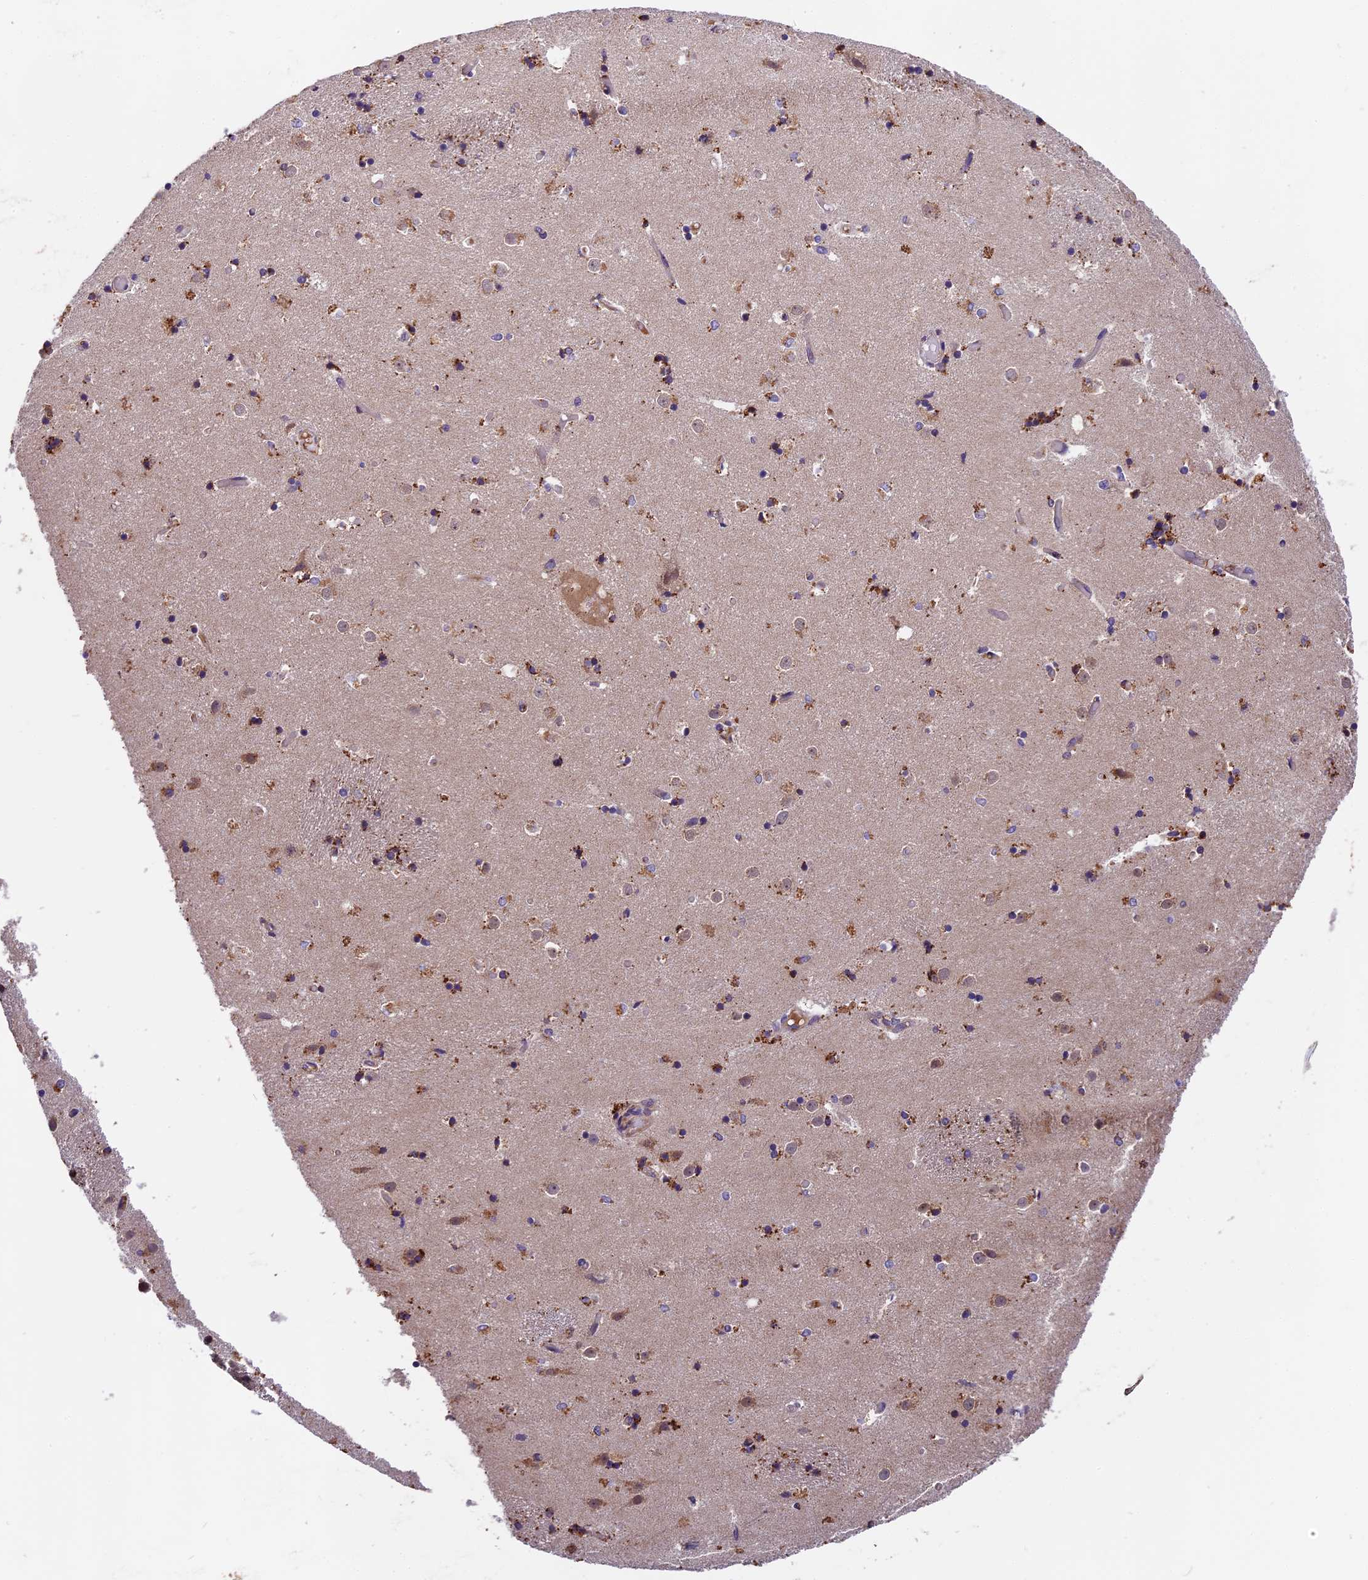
{"staining": {"intensity": "moderate", "quantity": "25%-75%", "location": "cytoplasmic/membranous"}, "tissue": "caudate", "cell_type": "Glial cells", "image_type": "normal", "snomed": [{"axis": "morphology", "description": "Normal tissue, NOS"}, {"axis": "topography", "description": "Lateral ventricle wall"}], "caption": "Immunohistochemistry (IHC) of benign human caudate displays medium levels of moderate cytoplasmic/membranous positivity in approximately 25%-75% of glial cells.", "gene": "COPE", "patient": {"sex": "female", "age": 52}}